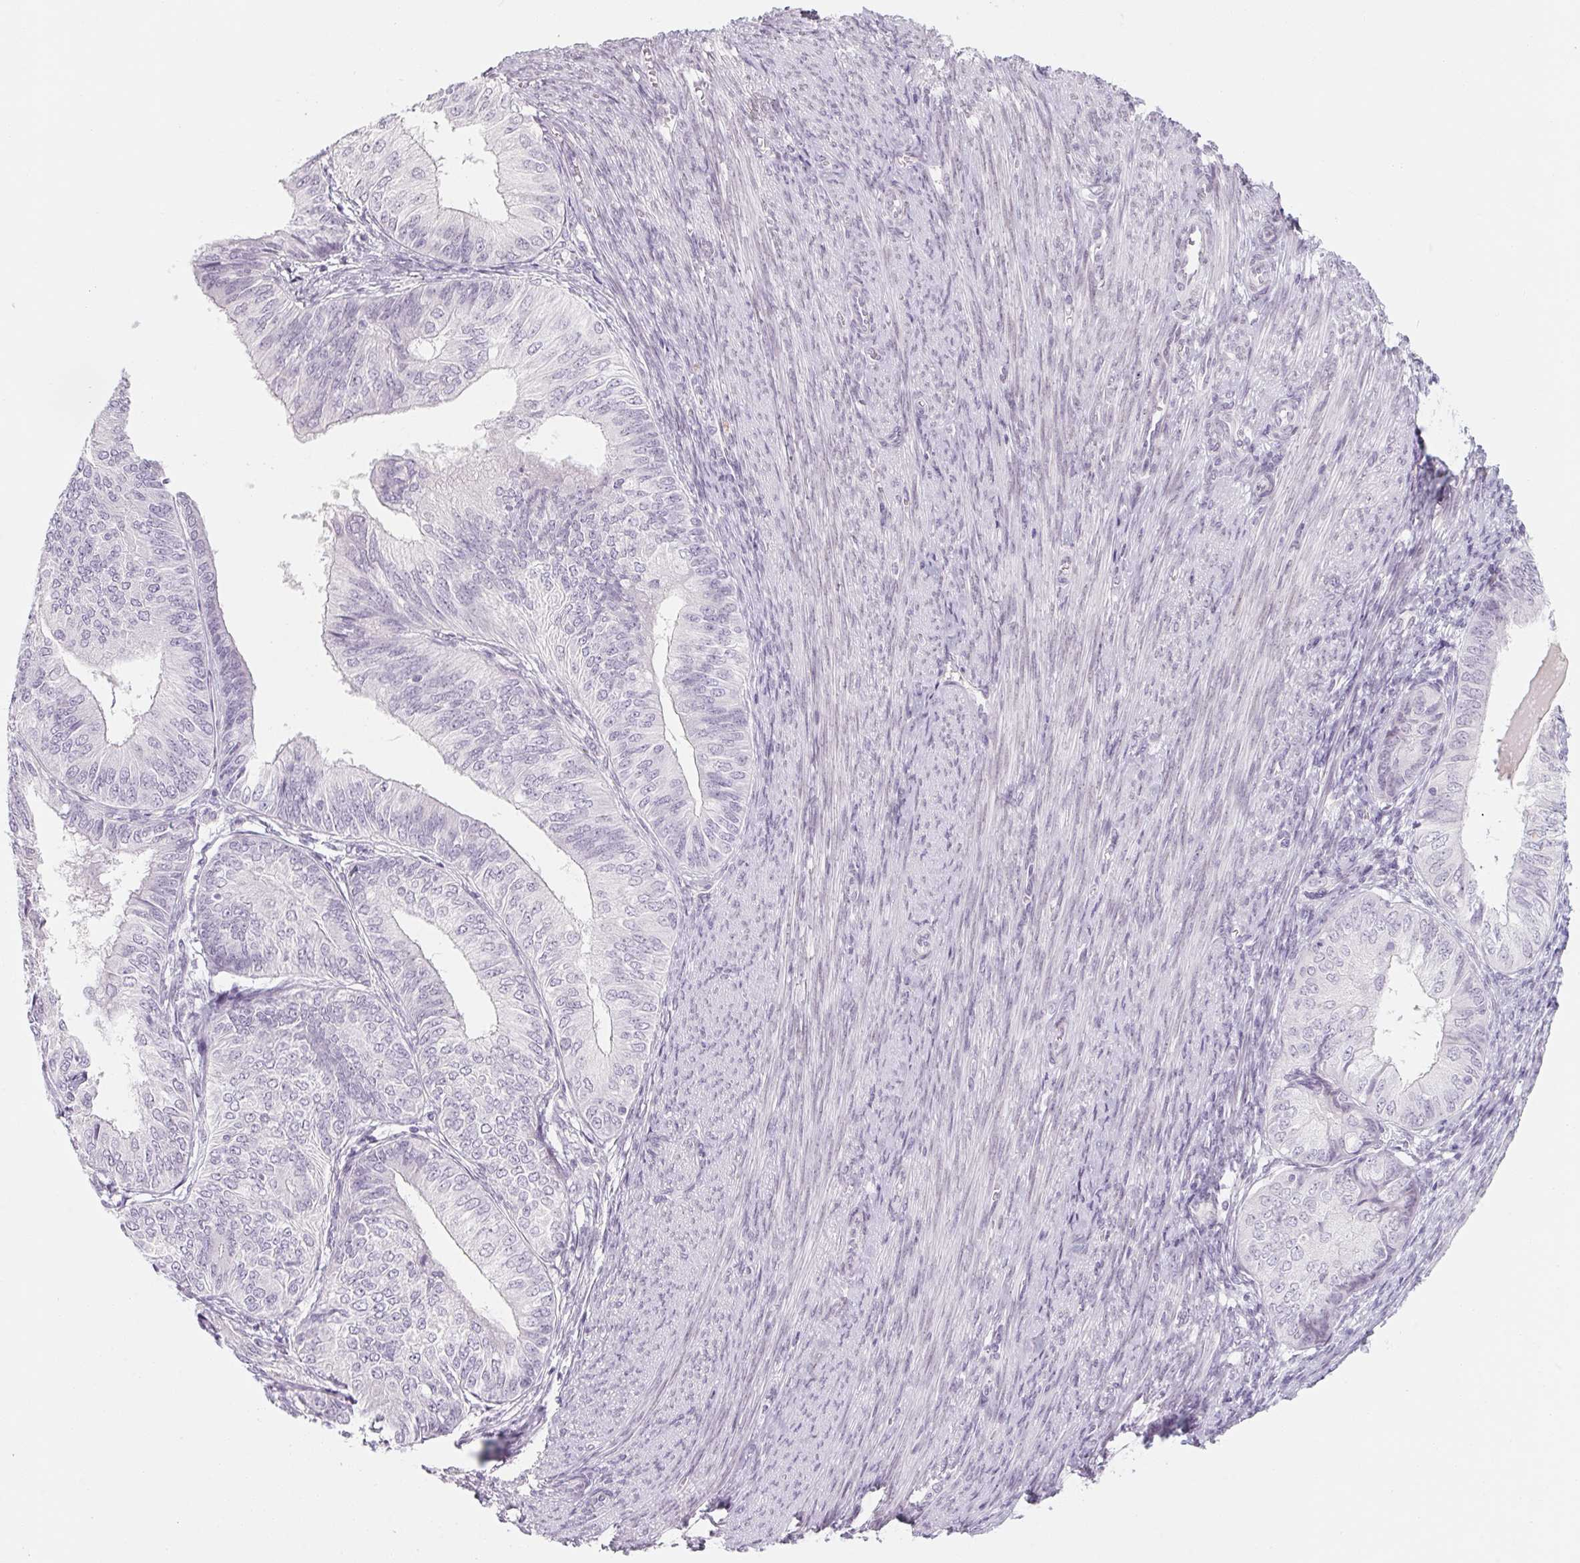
{"staining": {"intensity": "negative", "quantity": "none", "location": "none"}, "tissue": "endometrial cancer", "cell_type": "Tumor cells", "image_type": "cancer", "snomed": [{"axis": "morphology", "description": "Adenocarcinoma, NOS"}, {"axis": "topography", "description": "Endometrium"}], "caption": "Immunohistochemistry histopathology image of neoplastic tissue: endometrial cancer (adenocarcinoma) stained with DAB (3,3'-diaminobenzidine) exhibits no significant protein staining in tumor cells.", "gene": "KCNQ2", "patient": {"sex": "female", "age": 58}}